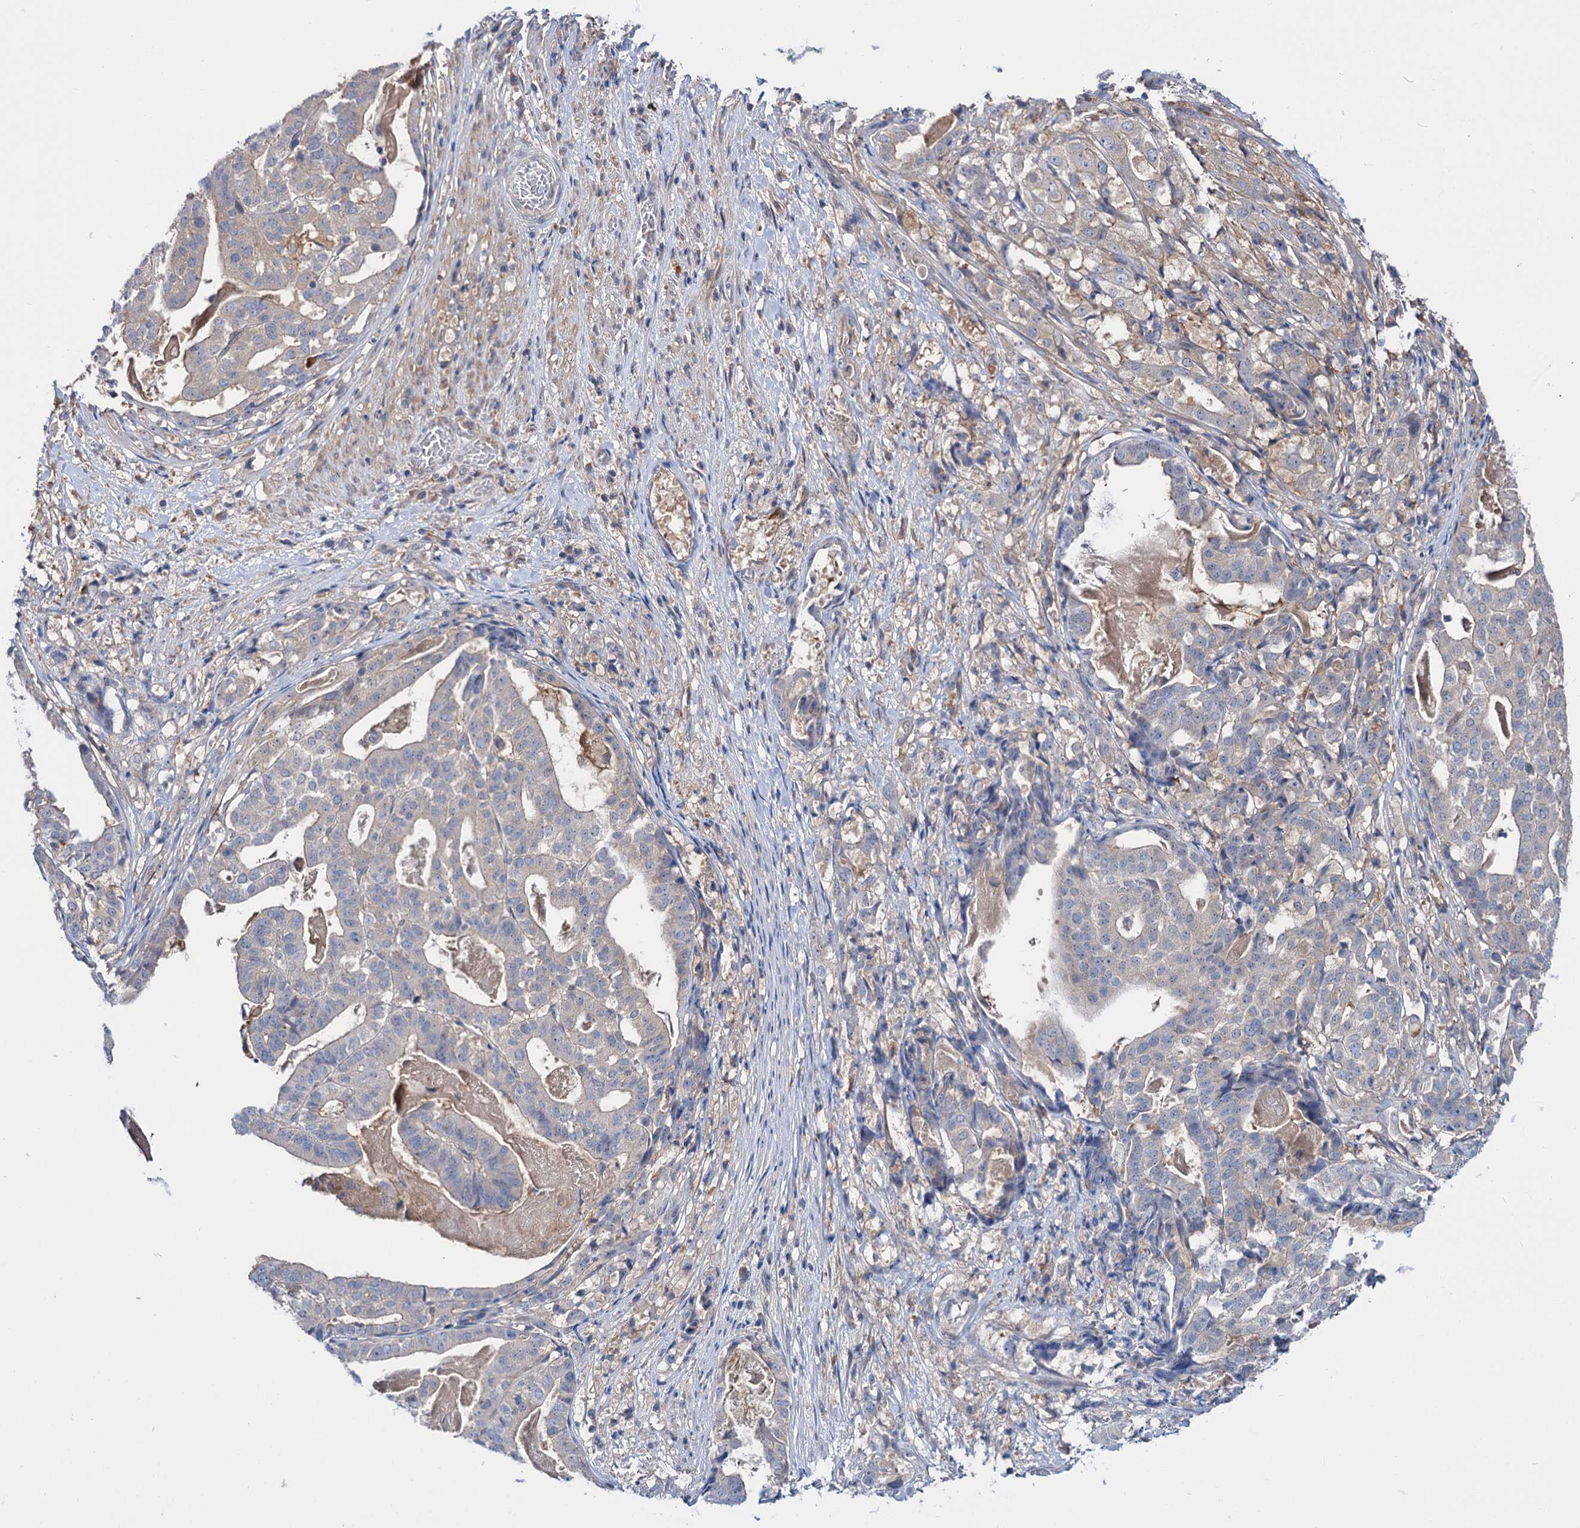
{"staining": {"intensity": "negative", "quantity": "none", "location": "none"}, "tissue": "stomach cancer", "cell_type": "Tumor cells", "image_type": "cancer", "snomed": [{"axis": "morphology", "description": "Adenocarcinoma, NOS"}, {"axis": "topography", "description": "Stomach"}], "caption": "IHC photomicrograph of human adenocarcinoma (stomach) stained for a protein (brown), which displays no staining in tumor cells. (DAB (3,3'-diaminobenzidine) immunohistochemistry (IHC) with hematoxylin counter stain).", "gene": "NEK10", "patient": {"sex": "male", "age": 48}}